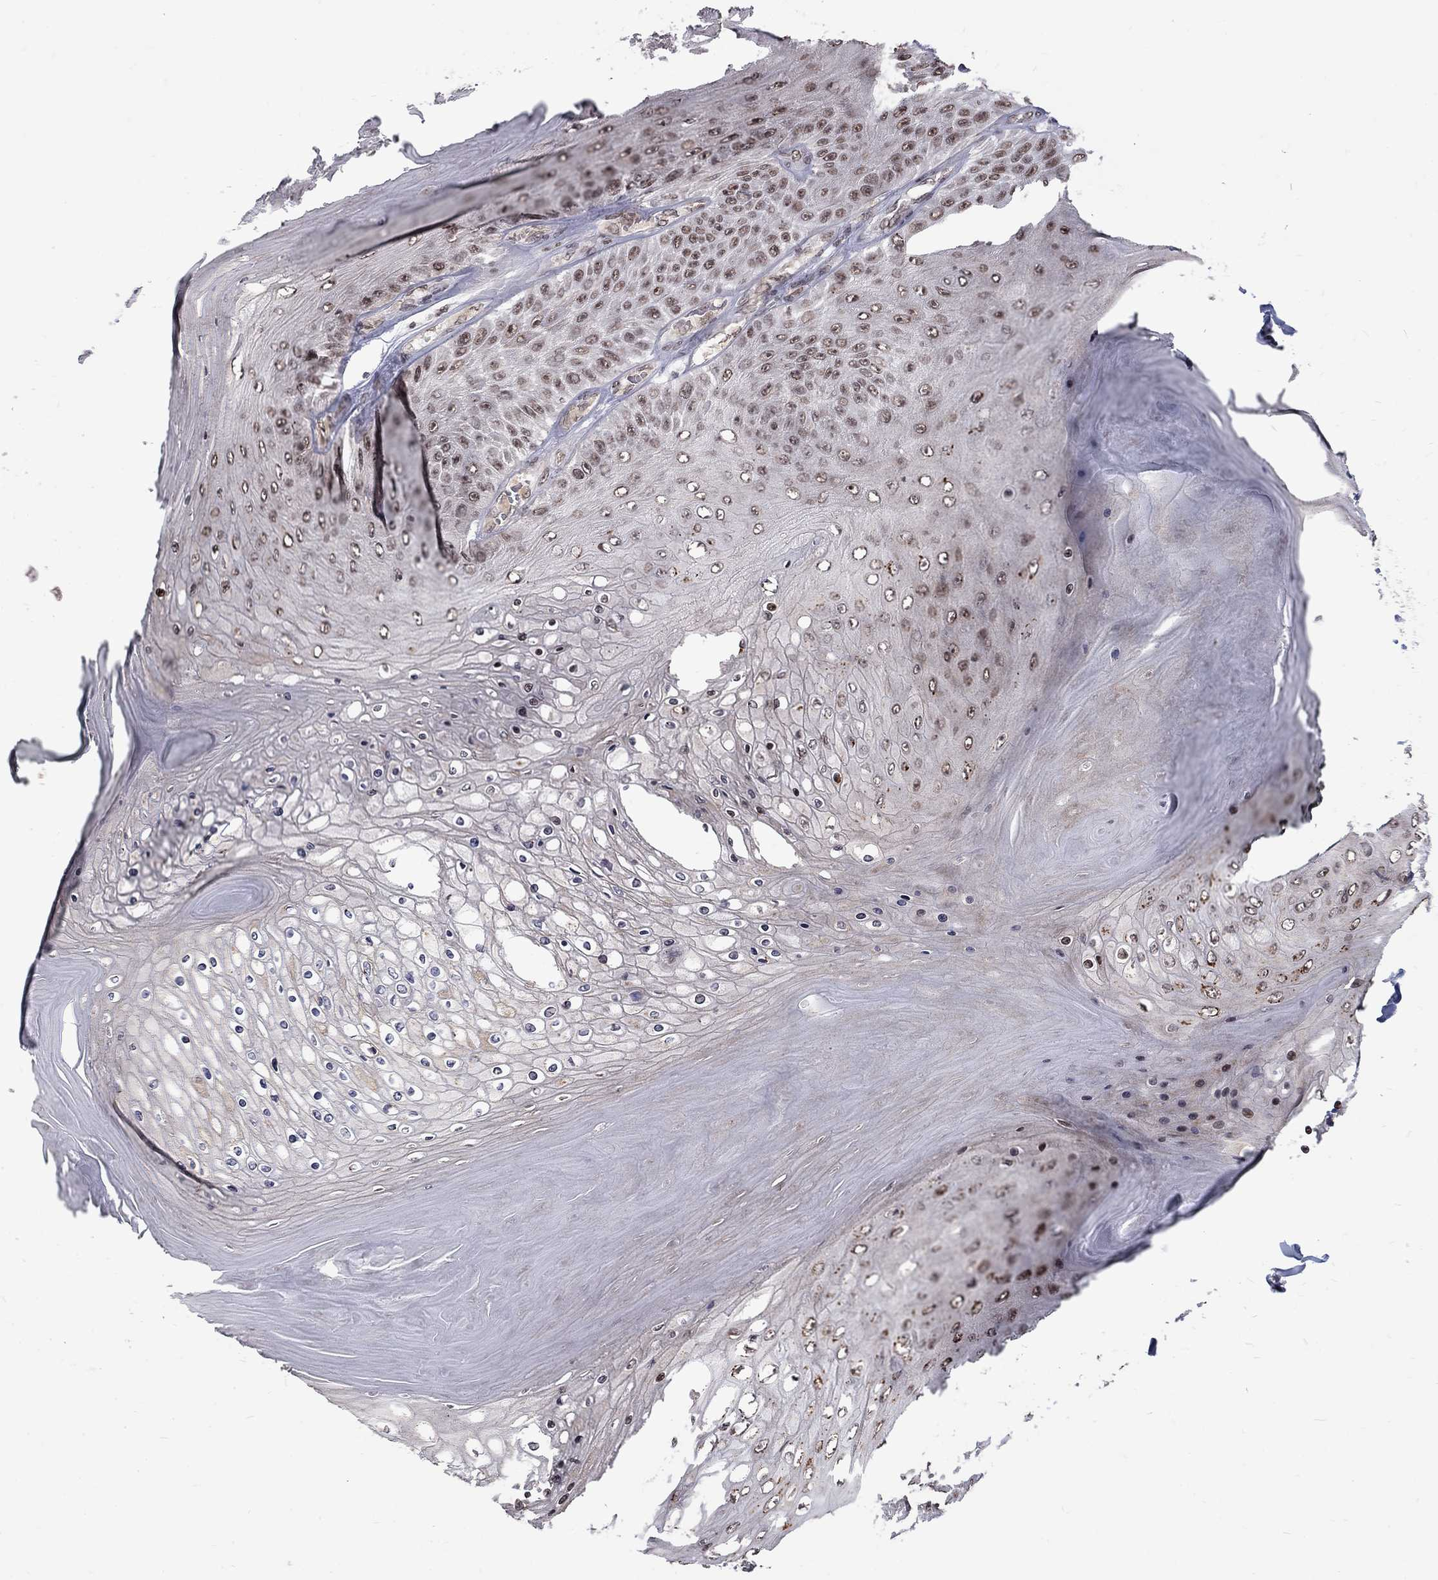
{"staining": {"intensity": "negative", "quantity": "none", "location": "none"}, "tissue": "skin cancer", "cell_type": "Tumor cells", "image_type": "cancer", "snomed": [{"axis": "morphology", "description": "Squamous cell carcinoma, NOS"}, {"axis": "topography", "description": "Skin"}], "caption": "An image of human squamous cell carcinoma (skin) is negative for staining in tumor cells.", "gene": "TCEAL1", "patient": {"sex": "male", "age": 62}}